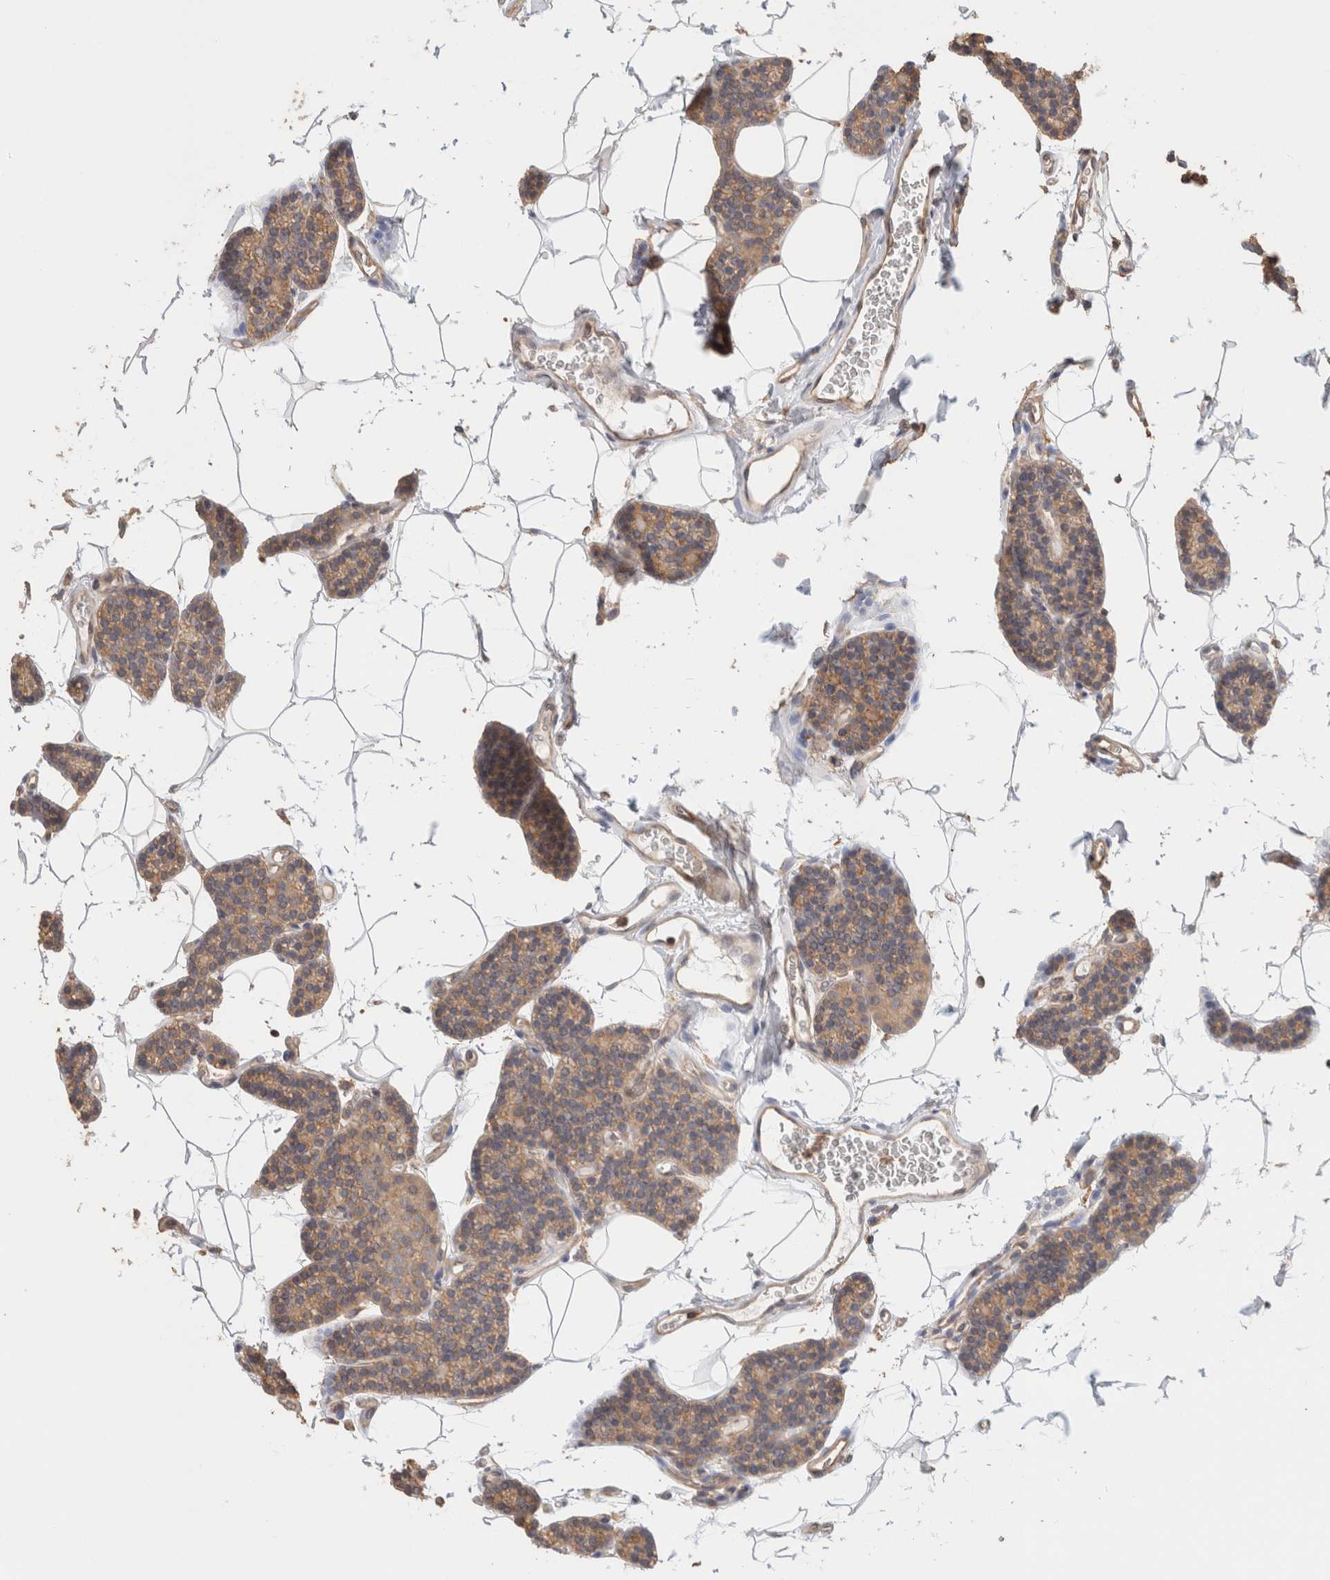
{"staining": {"intensity": "moderate", "quantity": "25%-75%", "location": "cytoplasmic/membranous"}, "tissue": "parathyroid gland", "cell_type": "Glandular cells", "image_type": "normal", "snomed": [{"axis": "morphology", "description": "Normal tissue, NOS"}, {"axis": "topography", "description": "Parathyroid gland"}], "caption": "Parathyroid gland stained with a brown dye displays moderate cytoplasmic/membranous positive staining in approximately 25%-75% of glandular cells.", "gene": "CFAP418", "patient": {"sex": "male", "age": 52}}